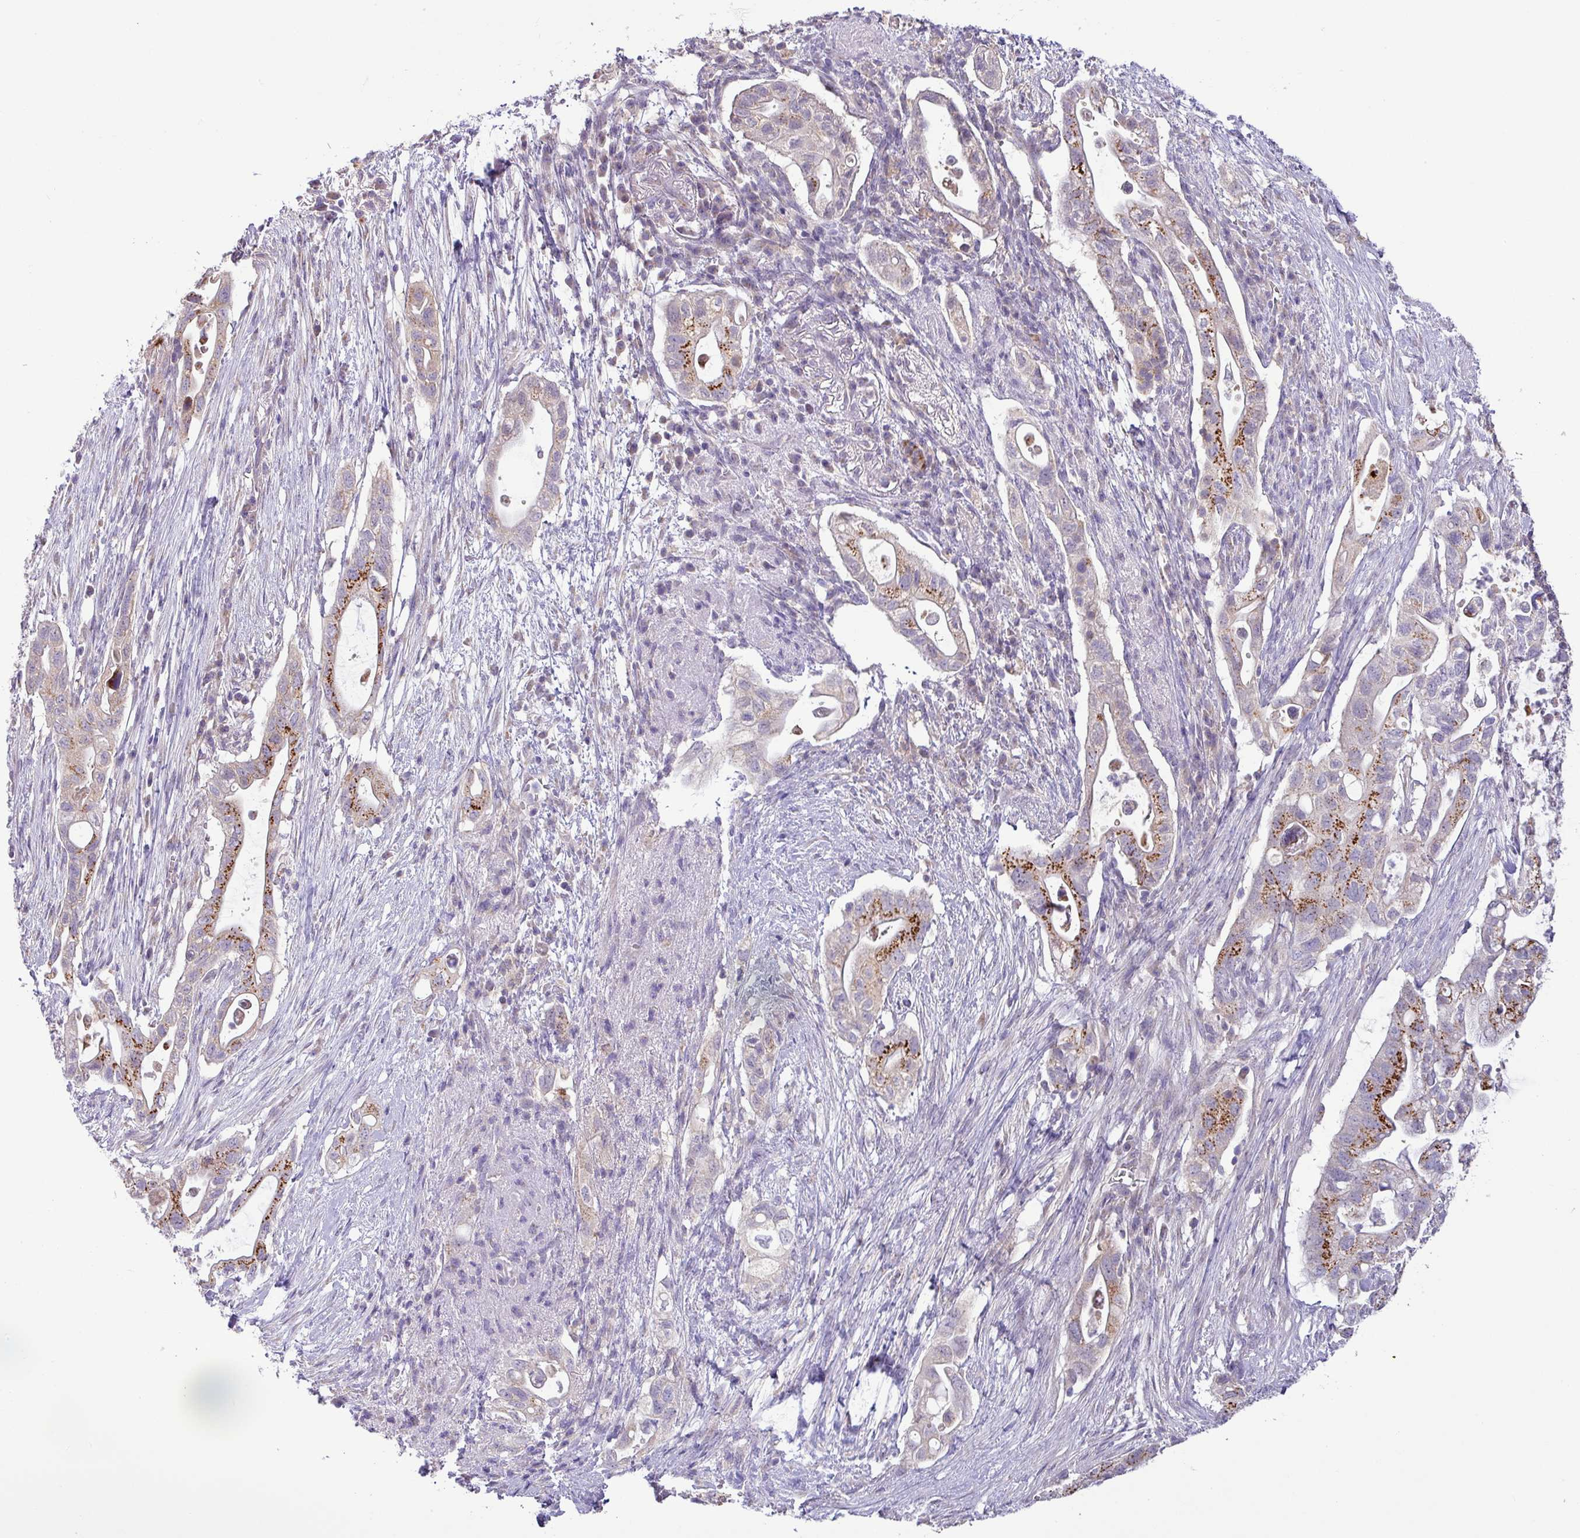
{"staining": {"intensity": "strong", "quantity": "<25%", "location": "cytoplasmic/membranous"}, "tissue": "pancreatic cancer", "cell_type": "Tumor cells", "image_type": "cancer", "snomed": [{"axis": "morphology", "description": "Adenocarcinoma, NOS"}, {"axis": "topography", "description": "Pancreas"}], "caption": "IHC micrograph of neoplastic tissue: adenocarcinoma (pancreatic) stained using immunohistochemistry exhibits medium levels of strong protein expression localized specifically in the cytoplasmic/membranous of tumor cells, appearing as a cytoplasmic/membranous brown color.", "gene": "GALNT12", "patient": {"sex": "female", "age": 72}}